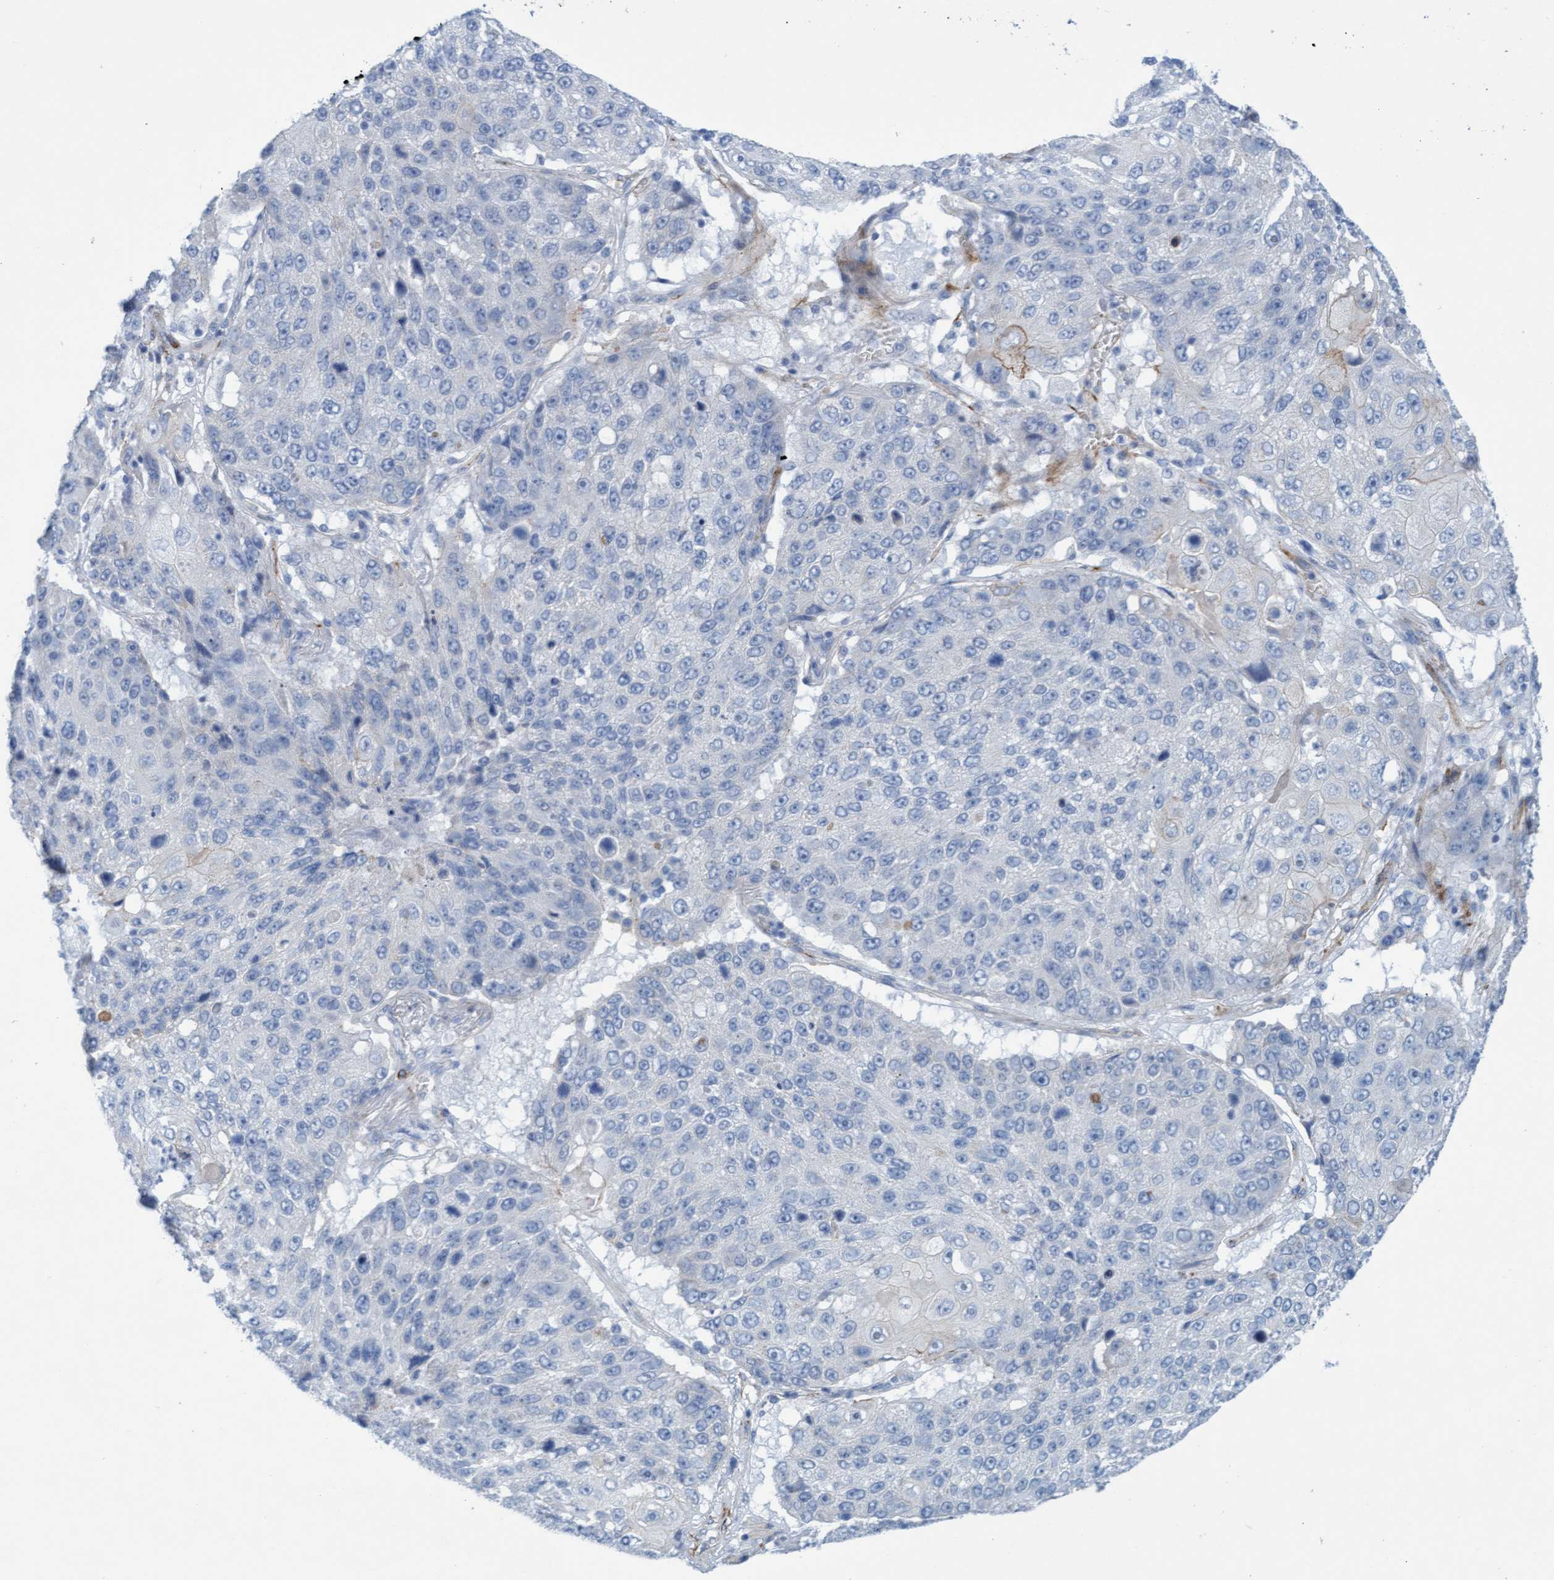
{"staining": {"intensity": "negative", "quantity": "none", "location": "none"}, "tissue": "lung cancer", "cell_type": "Tumor cells", "image_type": "cancer", "snomed": [{"axis": "morphology", "description": "Squamous cell carcinoma, NOS"}, {"axis": "topography", "description": "Lung"}], "caption": "High magnification brightfield microscopy of lung squamous cell carcinoma stained with DAB (brown) and counterstained with hematoxylin (blue): tumor cells show no significant expression.", "gene": "MTFR1", "patient": {"sex": "male", "age": 61}}